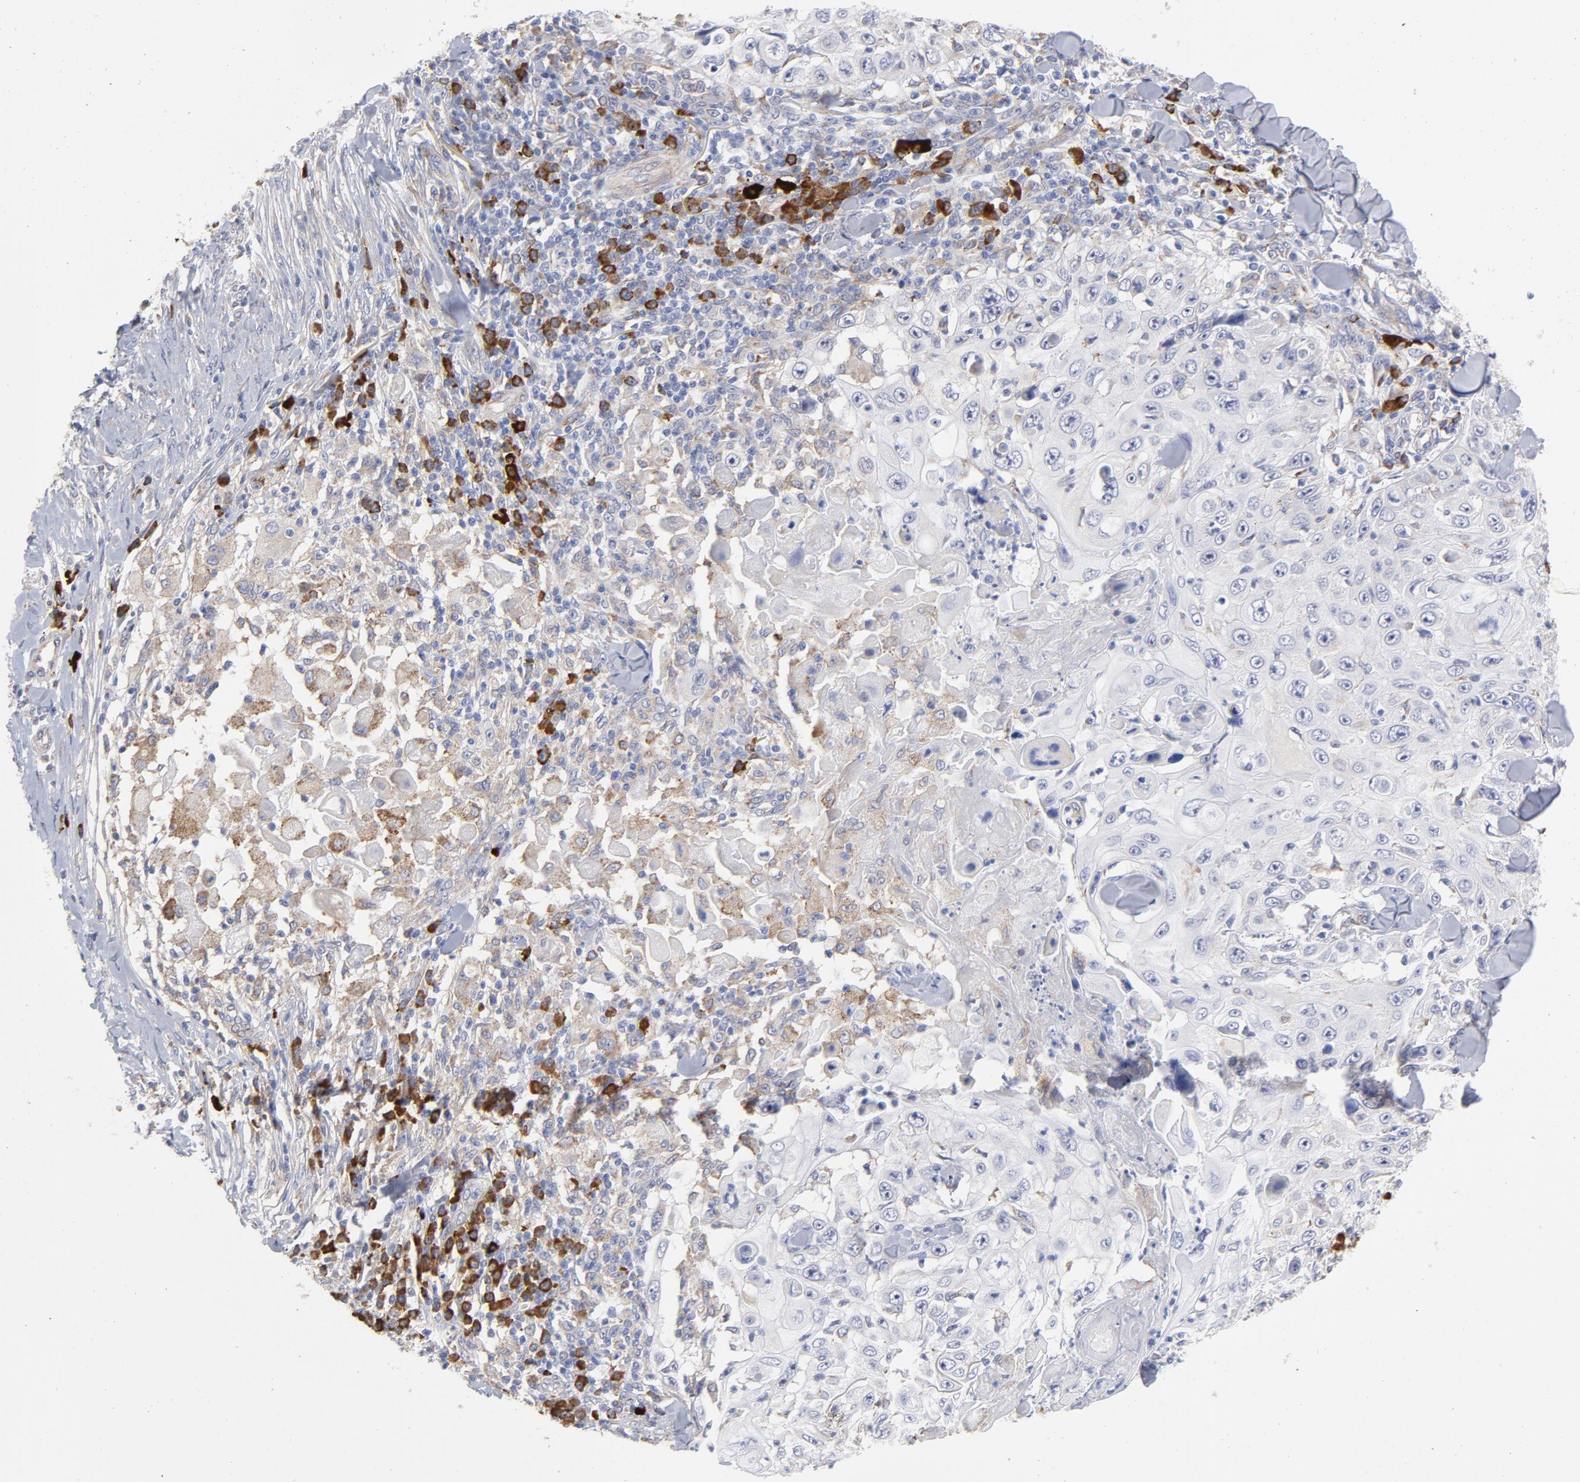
{"staining": {"intensity": "negative", "quantity": "none", "location": "none"}, "tissue": "skin cancer", "cell_type": "Tumor cells", "image_type": "cancer", "snomed": [{"axis": "morphology", "description": "Squamous cell carcinoma, NOS"}, {"axis": "topography", "description": "Skin"}], "caption": "Tumor cells show no significant protein positivity in skin squamous cell carcinoma.", "gene": "RAPGEF3", "patient": {"sex": "male", "age": 86}}